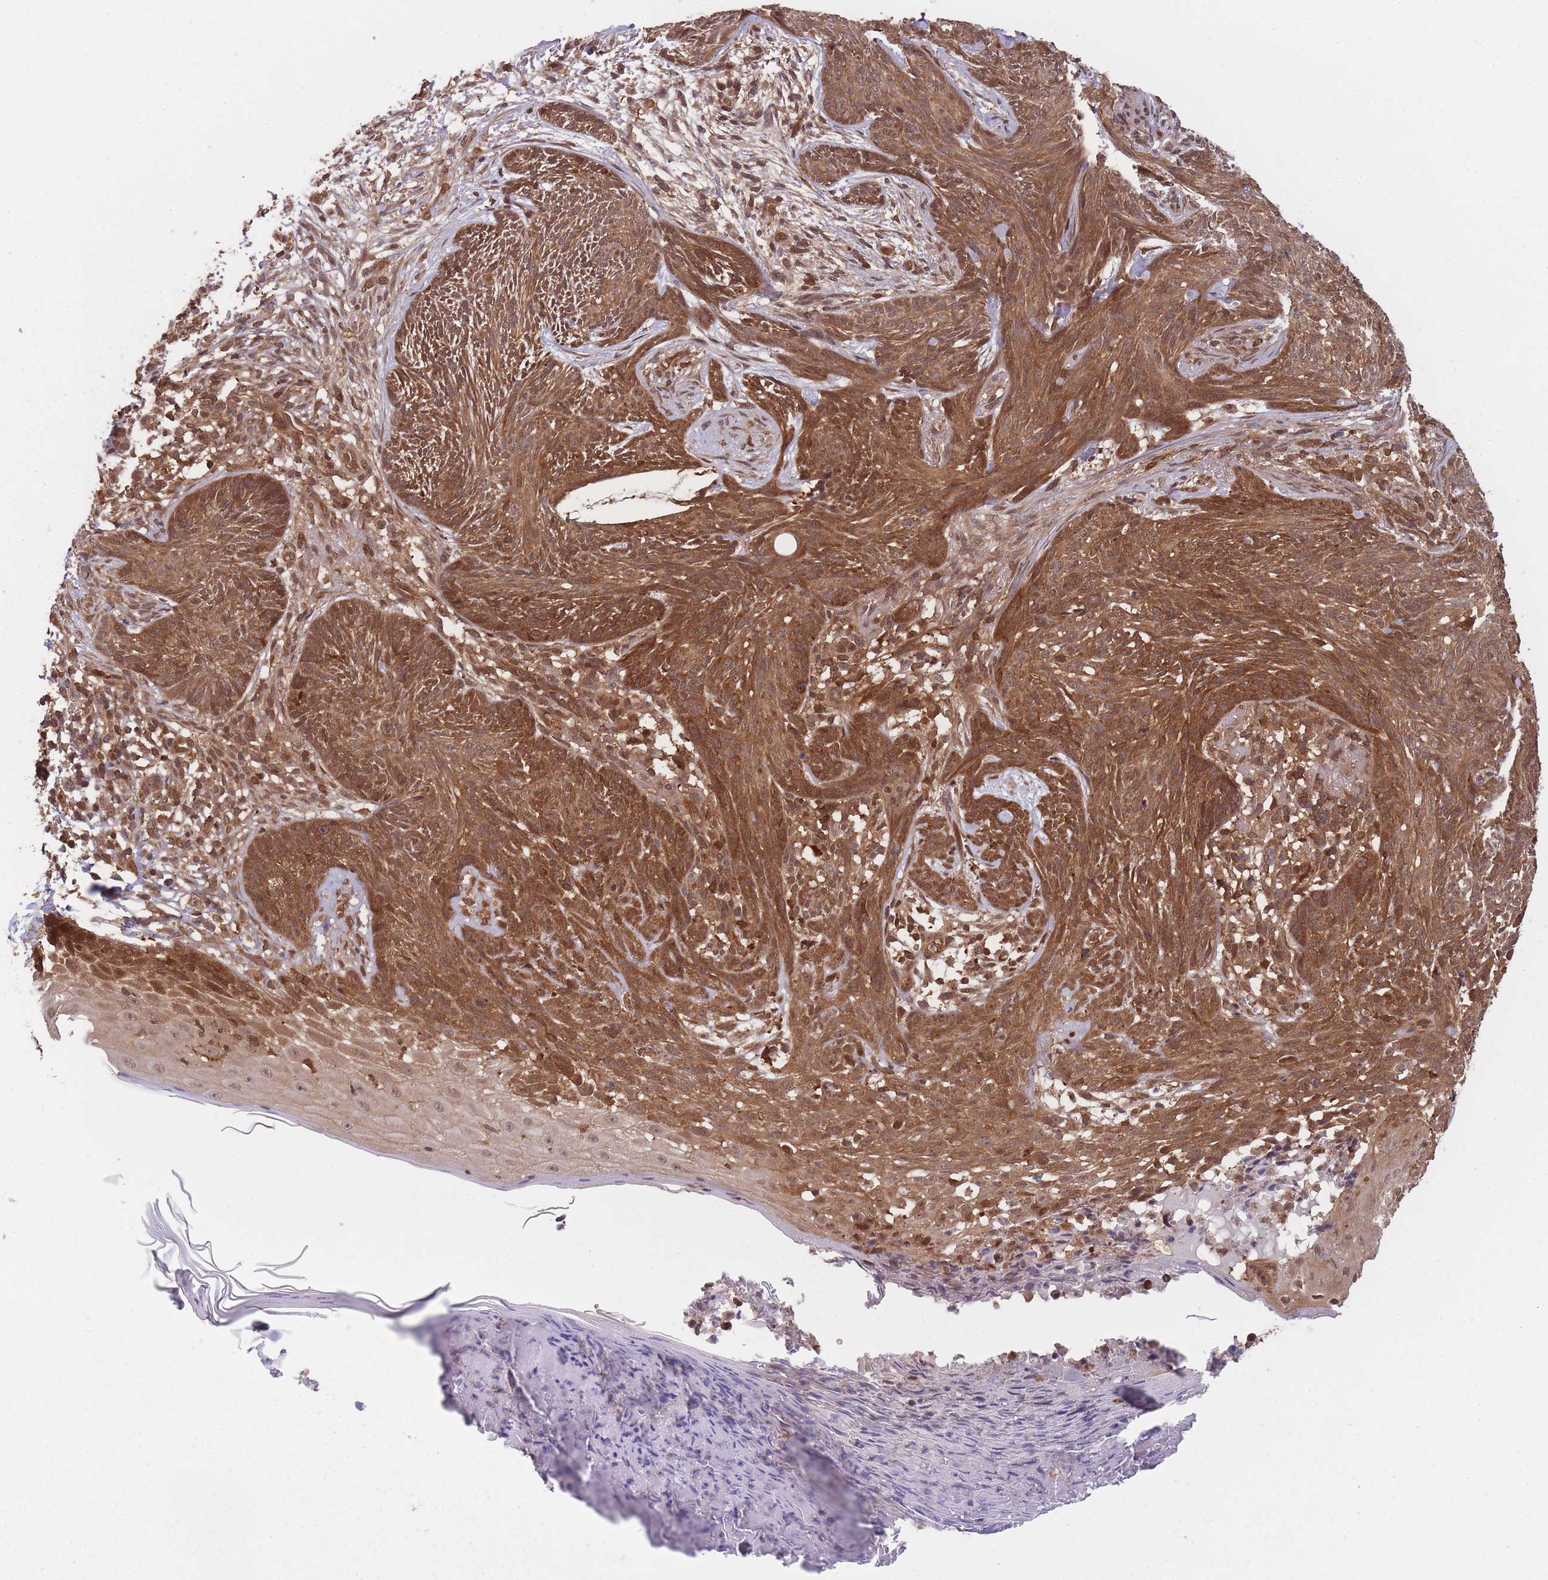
{"staining": {"intensity": "moderate", "quantity": ">75%", "location": "cytoplasmic/membranous,nuclear"}, "tissue": "skin cancer", "cell_type": "Tumor cells", "image_type": "cancer", "snomed": [{"axis": "morphology", "description": "Basal cell carcinoma"}, {"axis": "topography", "description": "Skin"}], "caption": "Skin cancer (basal cell carcinoma) stained with a protein marker shows moderate staining in tumor cells.", "gene": "PPP6R3", "patient": {"sex": "male", "age": 73}}